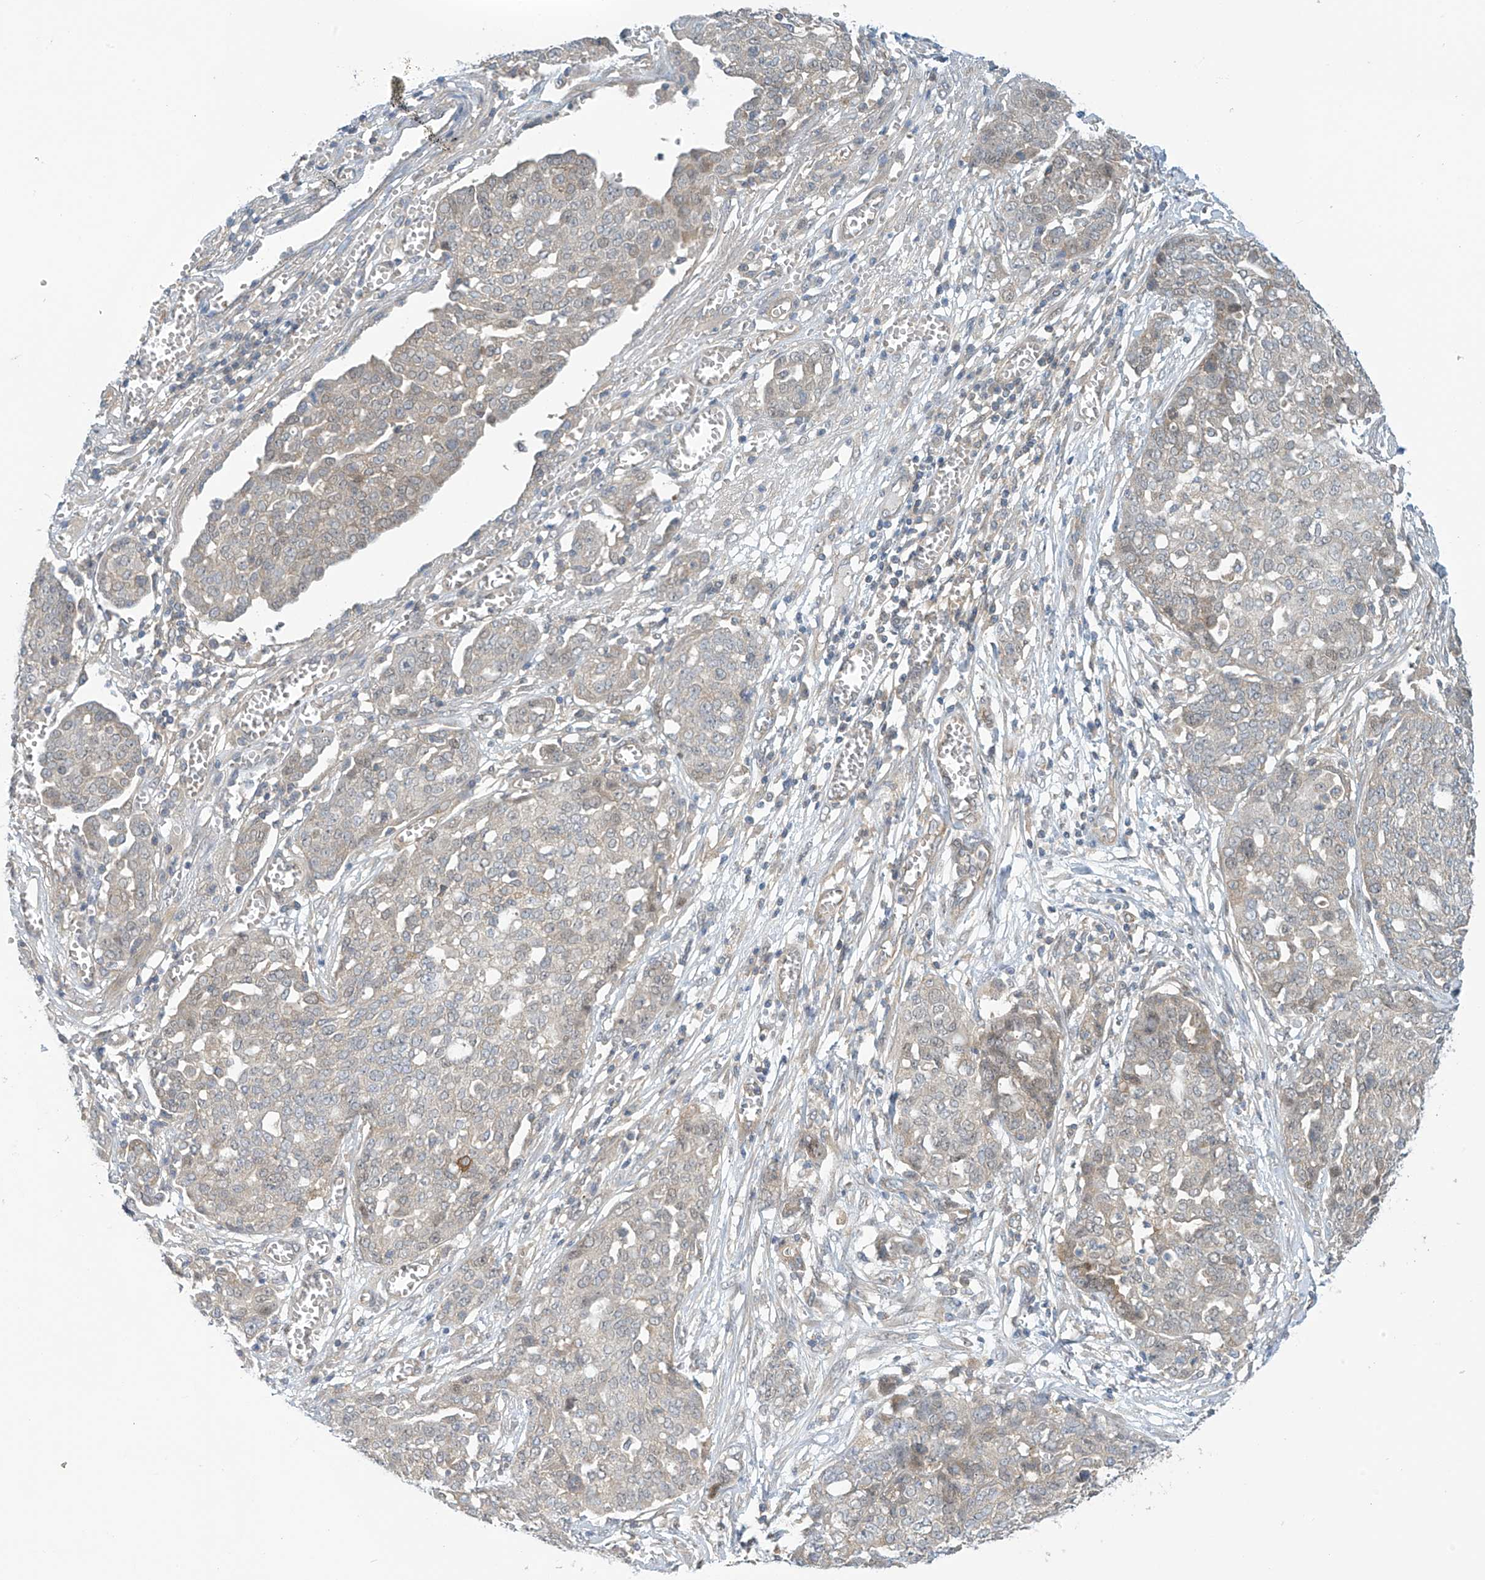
{"staining": {"intensity": "negative", "quantity": "none", "location": "none"}, "tissue": "ovarian cancer", "cell_type": "Tumor cells", "image_type": "cancer", "snomed": [{"axis": "morphology", "description": "Cystadenocarcinoma, serous, NOS"}, {"axis": "topography", "description": "Soft tissue"}, {"axis": "topography", "description": "Ovary"}], "caption": "The micrograph reveals no staining of tumor cells in ovarian cancer.", "gene": "FSD1L", "patient": {"sex": "female", "age": 57}}